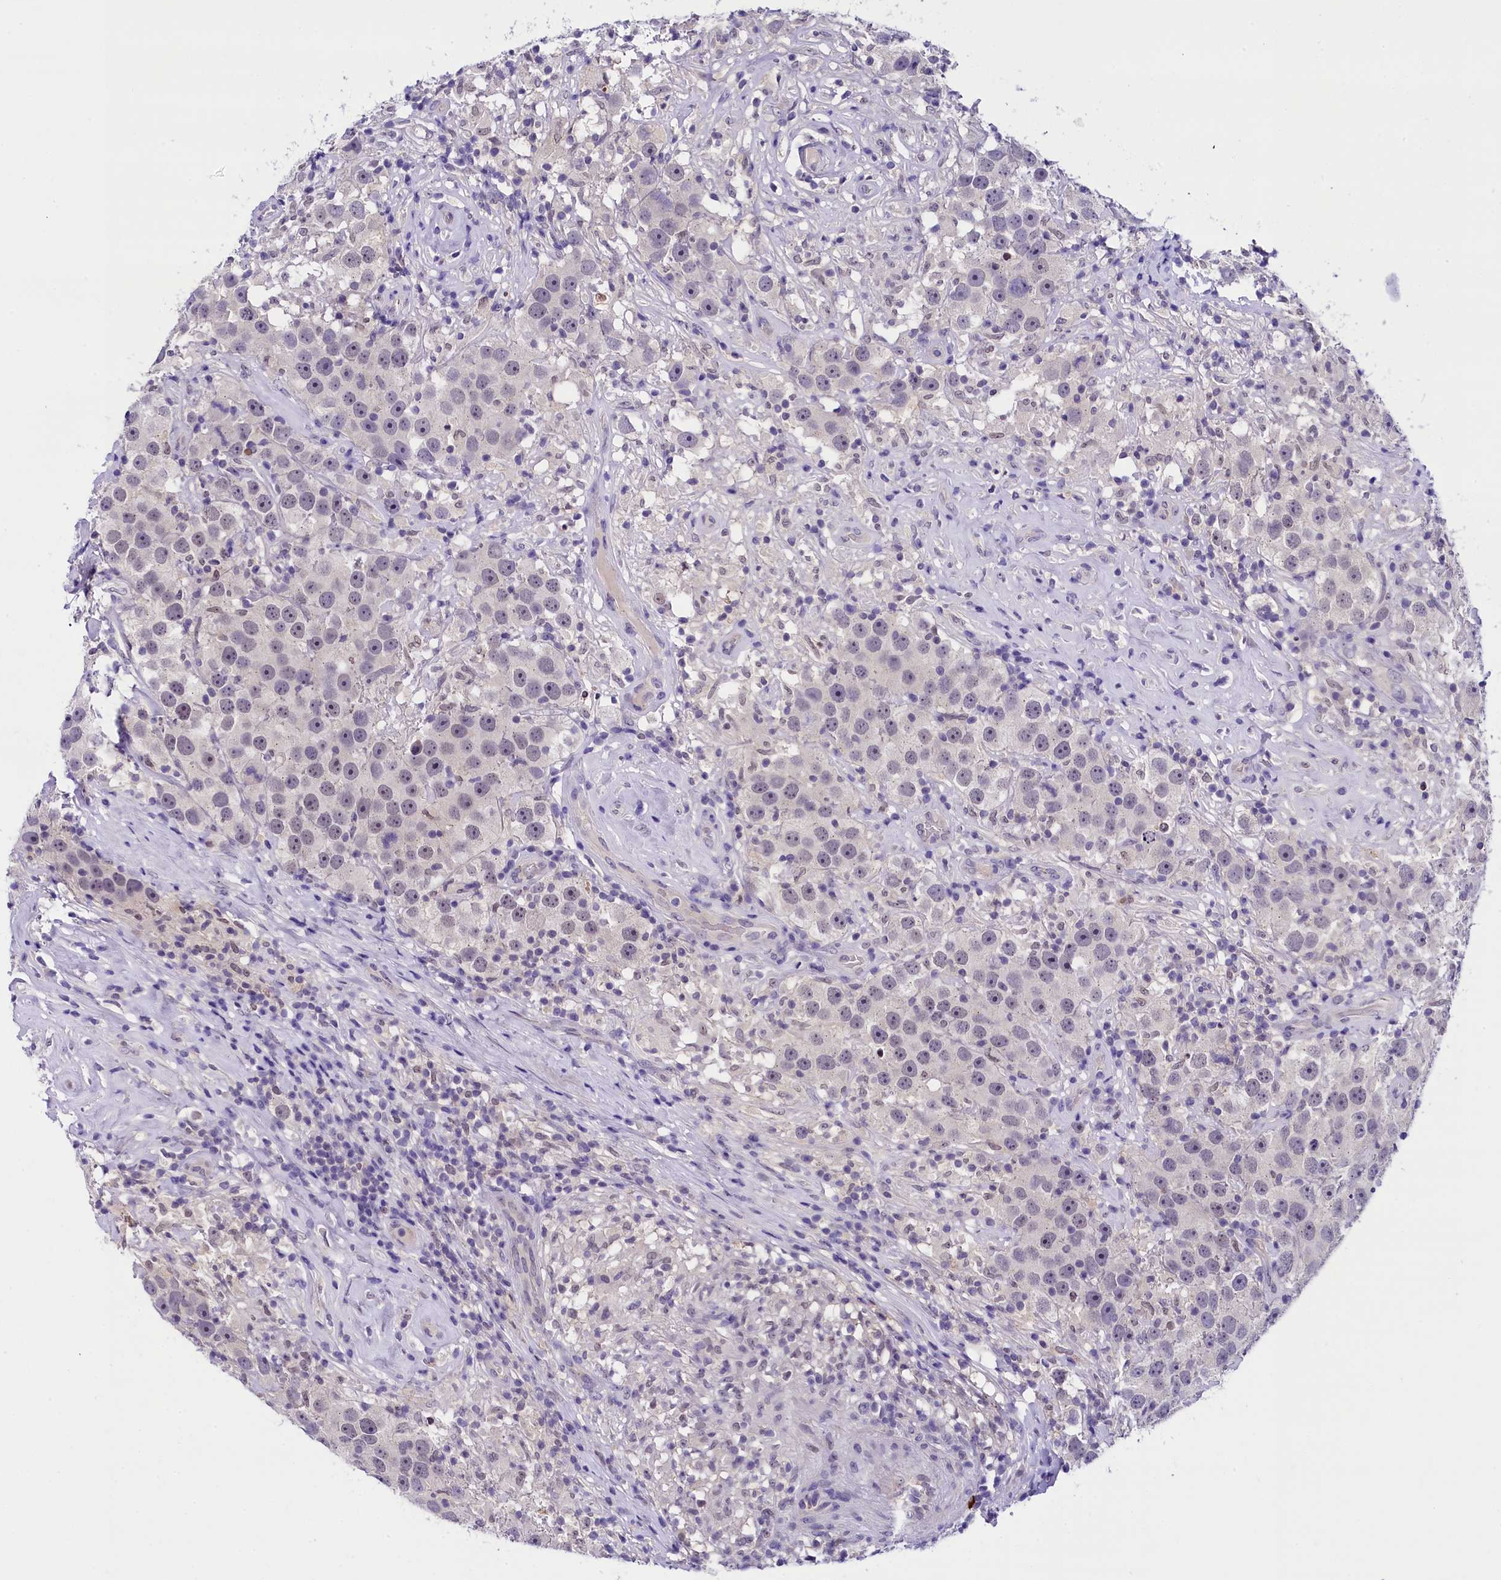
{"staining": {"intensity": "negative", "quantity": "none", "location": "none"}, "tissue": "testis cancer", "cell_type": "Tumor cells", "image_type": "cancer", "snomed": [{"axis": "morphology", "description": "Seminoma, NOS"}, {"axis": "topography", "description": "Testis"}], "caption": "Protein analysis of testis cancer exhibits no significant positivity in tumor cells.", "gene": "IQCN", "patient": {"sex": "male", "age": 49}}